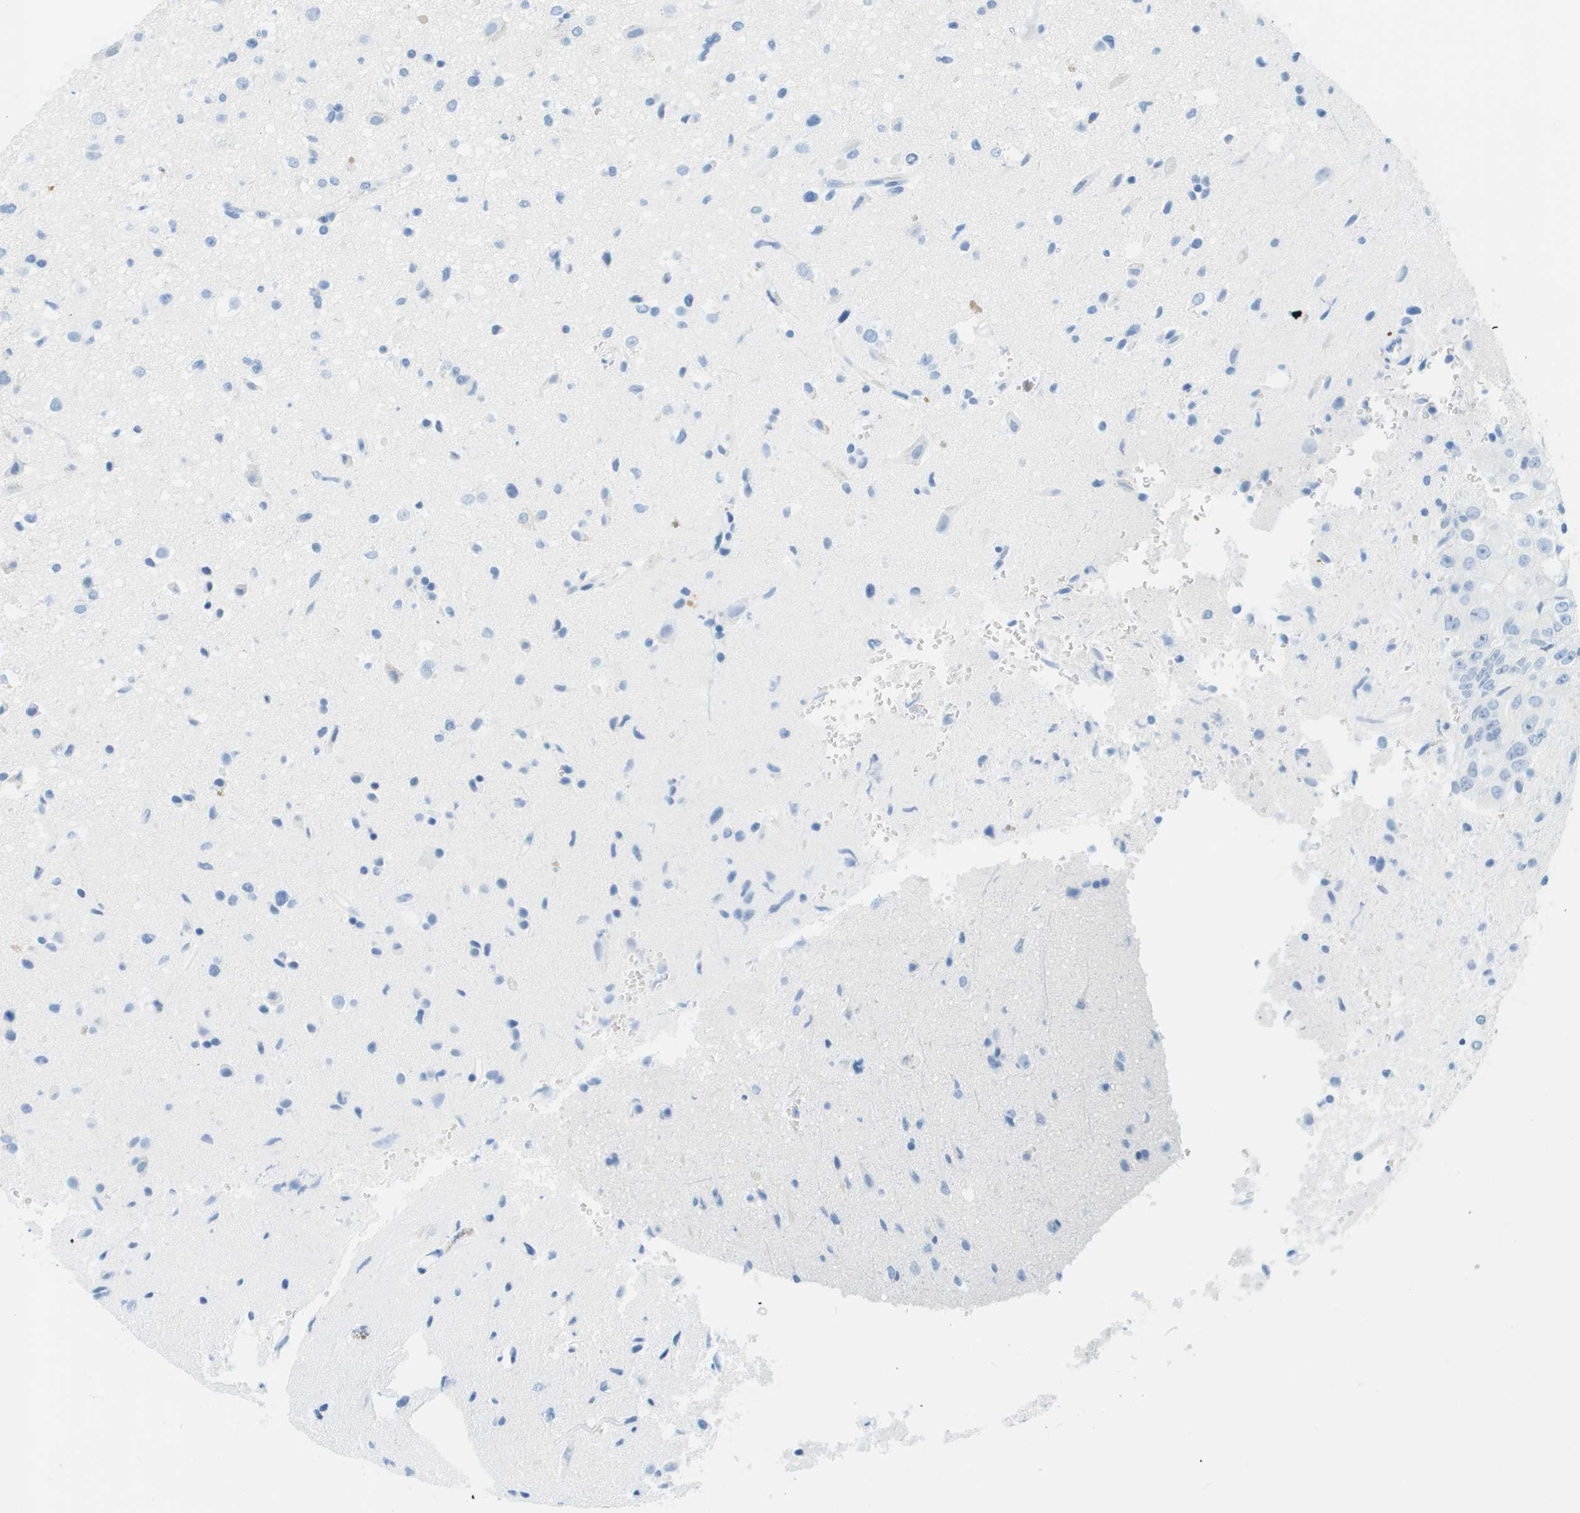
{"staining": {"intensity": "negative", "quantity": "none", "location": "none"}, "tissue": "glioma", "cell_type": "Tumor cells", "image_type": "cancer", "snomed": [{"axis": "morphology", "description": "Glioma, malignant, High grade"}, {"axis": "topography", "description": "Brain"}], "caption": "There is no significant expression in tumor cells of malignant glioma (high-grade). The staining is performed using DAB (3,3'-diaminobenzidine) brown chromogen with nuclei counter-stained in using hematoxylin.", "gene": "CDHR2", "patient": {"sex": "male", "age": 33}}